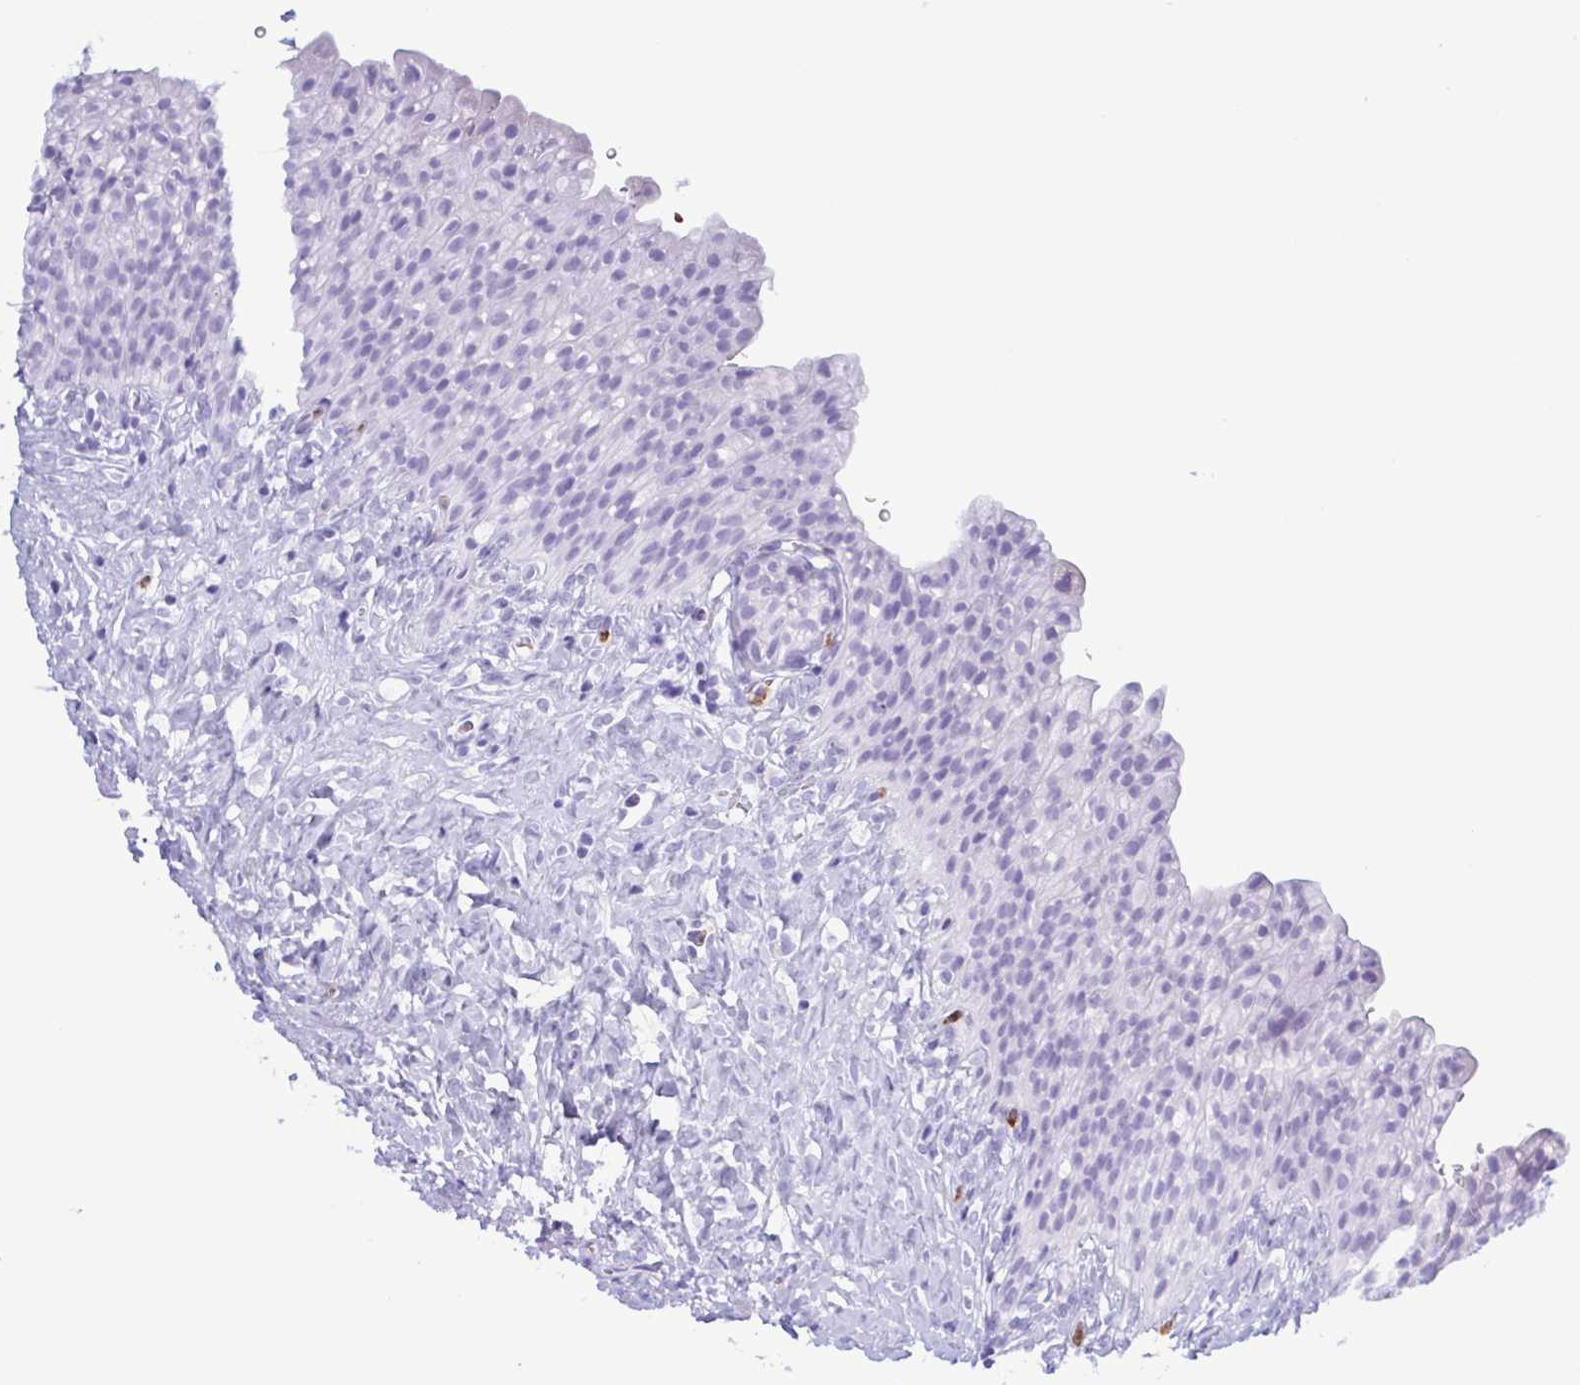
{"staining": {"intensity": "negative", "quantity": "none", "location": "none"}, "tissue": "urinary bladder", "cell_type": "Urothelial cells", "image_type": "normal", "snomed": [{"axis": "morphology", "description": "Normal tissue, NOS"}, {"axis": "topography", "description": "Urinary bladder"}, {"axis": "topography", "description": "Prostate"}], "caption": "Immunohistochemistry histopathology image of benign urinary bladder: urinary bladder stained with DAB displays no significant protein expression in urothelial cells.", "gene": "LTF", "patient": {"sex": "male", "age": 76}}